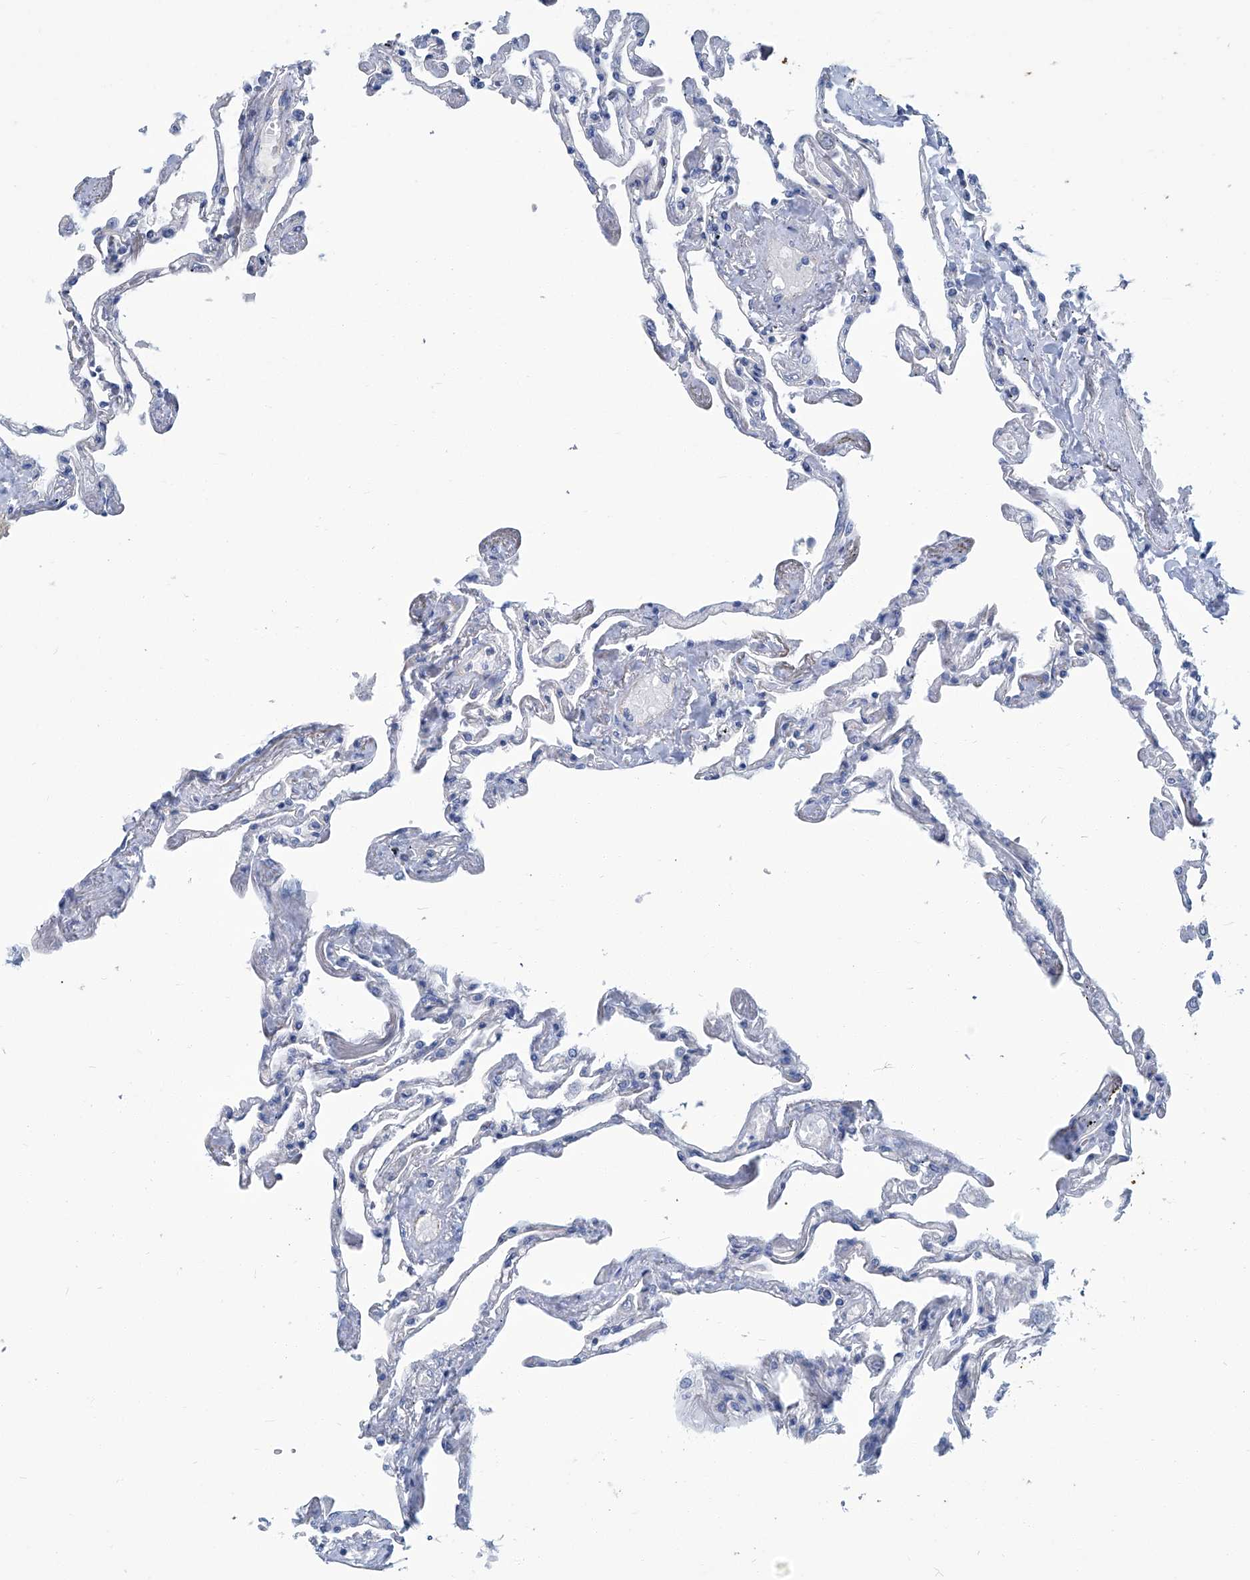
{"staining": {"intensity": "negative", "quantity": "none", "location": "none"}, "tissue": "lung", "cell_type": "Alveolar cells", "image_type": "normal", "snomed": [{"axis": "morphology", "description": "Normal tissue, NOS"}, {"axis": "topography", "description": "Lung"}], "caption": "Benign lung was stained to show a protein in brown. There is no significant positivity in alveolar cells. Brightfield microscopy of IHC stained with DAB (brown) and hematoxylin (blue), captured at high magnification.", "gene": "PFKL", "patient": {"sex": "female", "age": 67}}